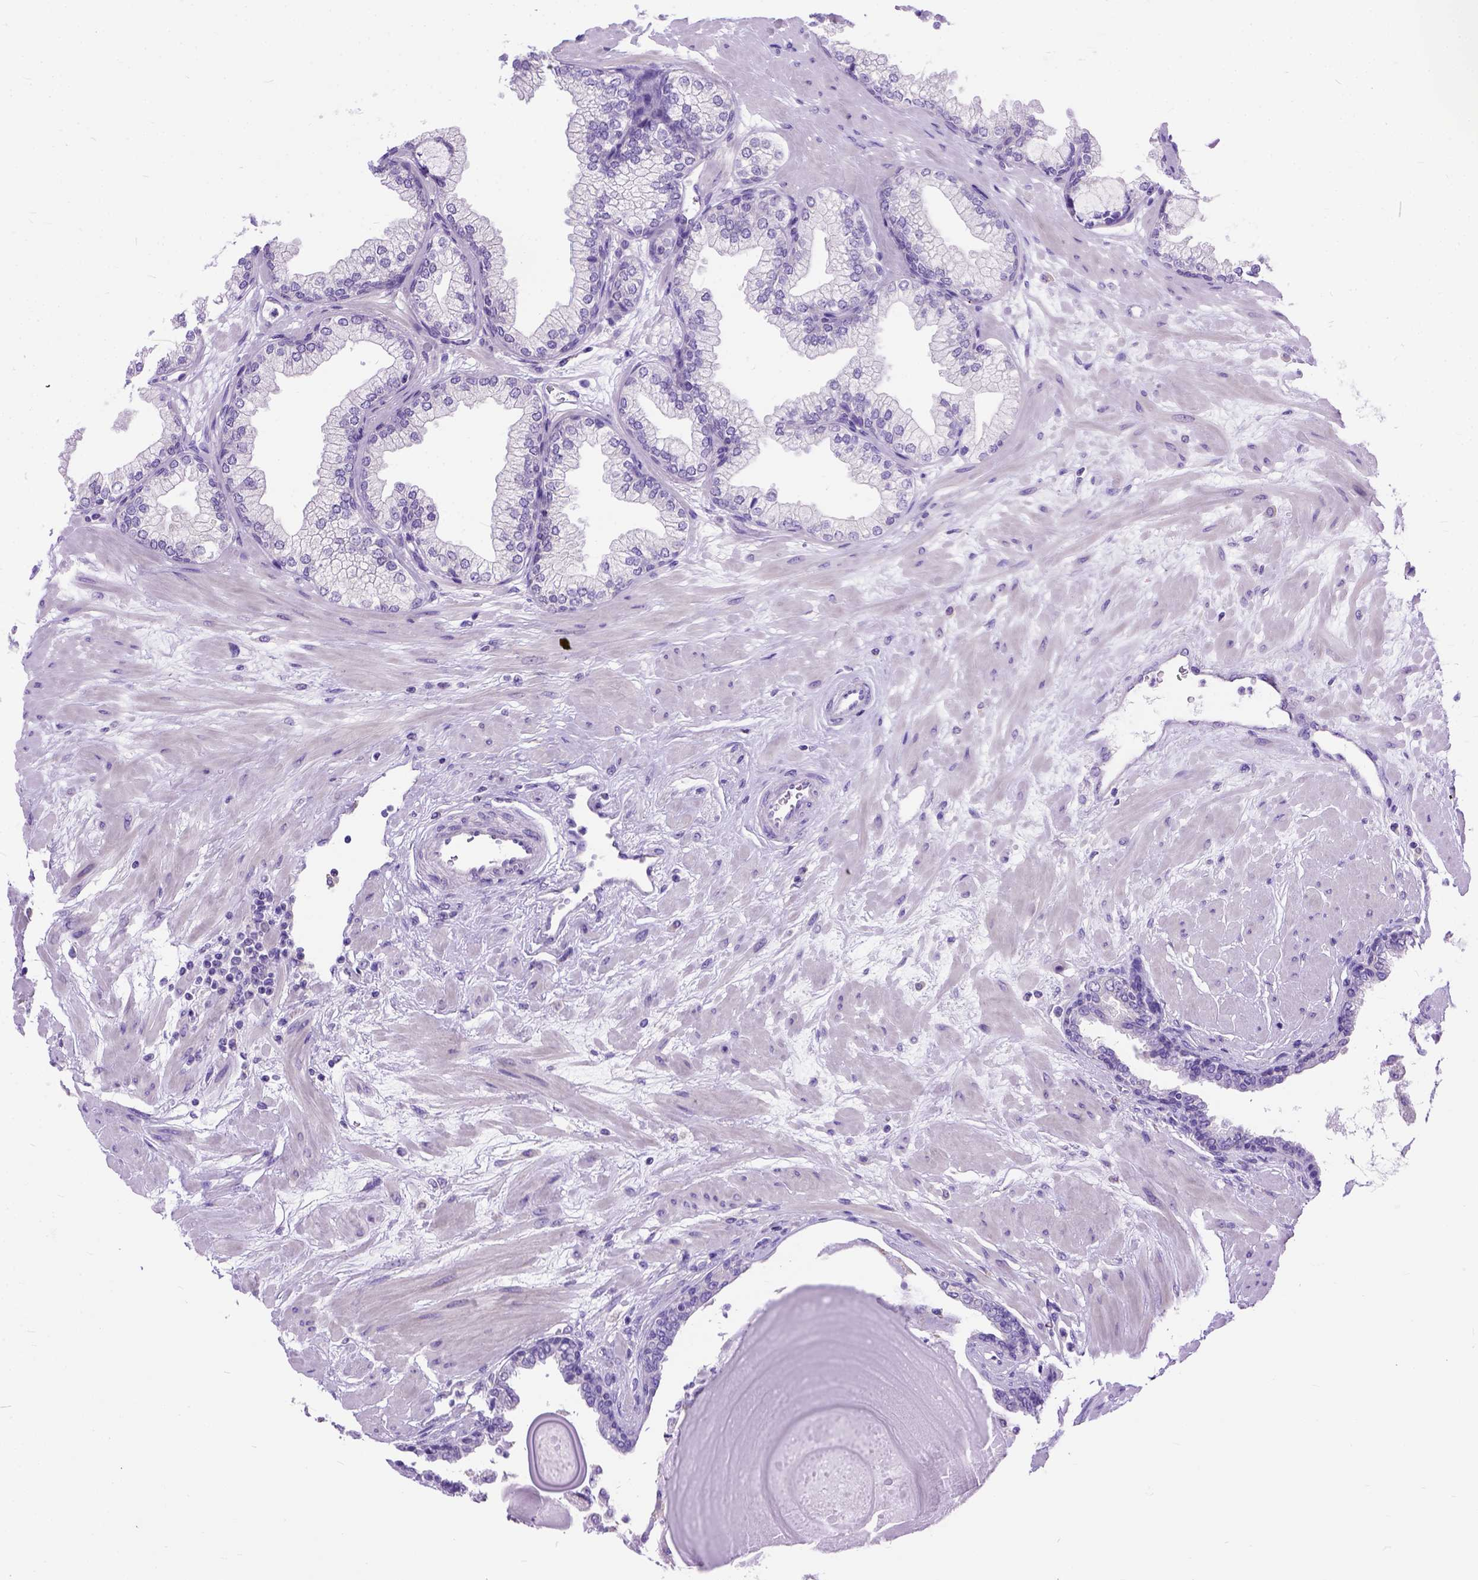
{"staining": {"intensity": "negative", "quantity": "none", "location": "none"}, "tissue": "prostate", "cell_type": "Glandular cells", "image_type": "normal", "snomed": [{"axis": "morphology", "description": "Normal tissue, NOS"}, {"axis": "topography", "description": "Prostate"}, {"axis": "topography", "description": "Peripheral nerve tissue"}], "caption": "The immunohistochemistry image has no significant staining in glandular cells of prostate.", "gene": "ODAD3", "patient": {"sex": "male", "age": 61}}